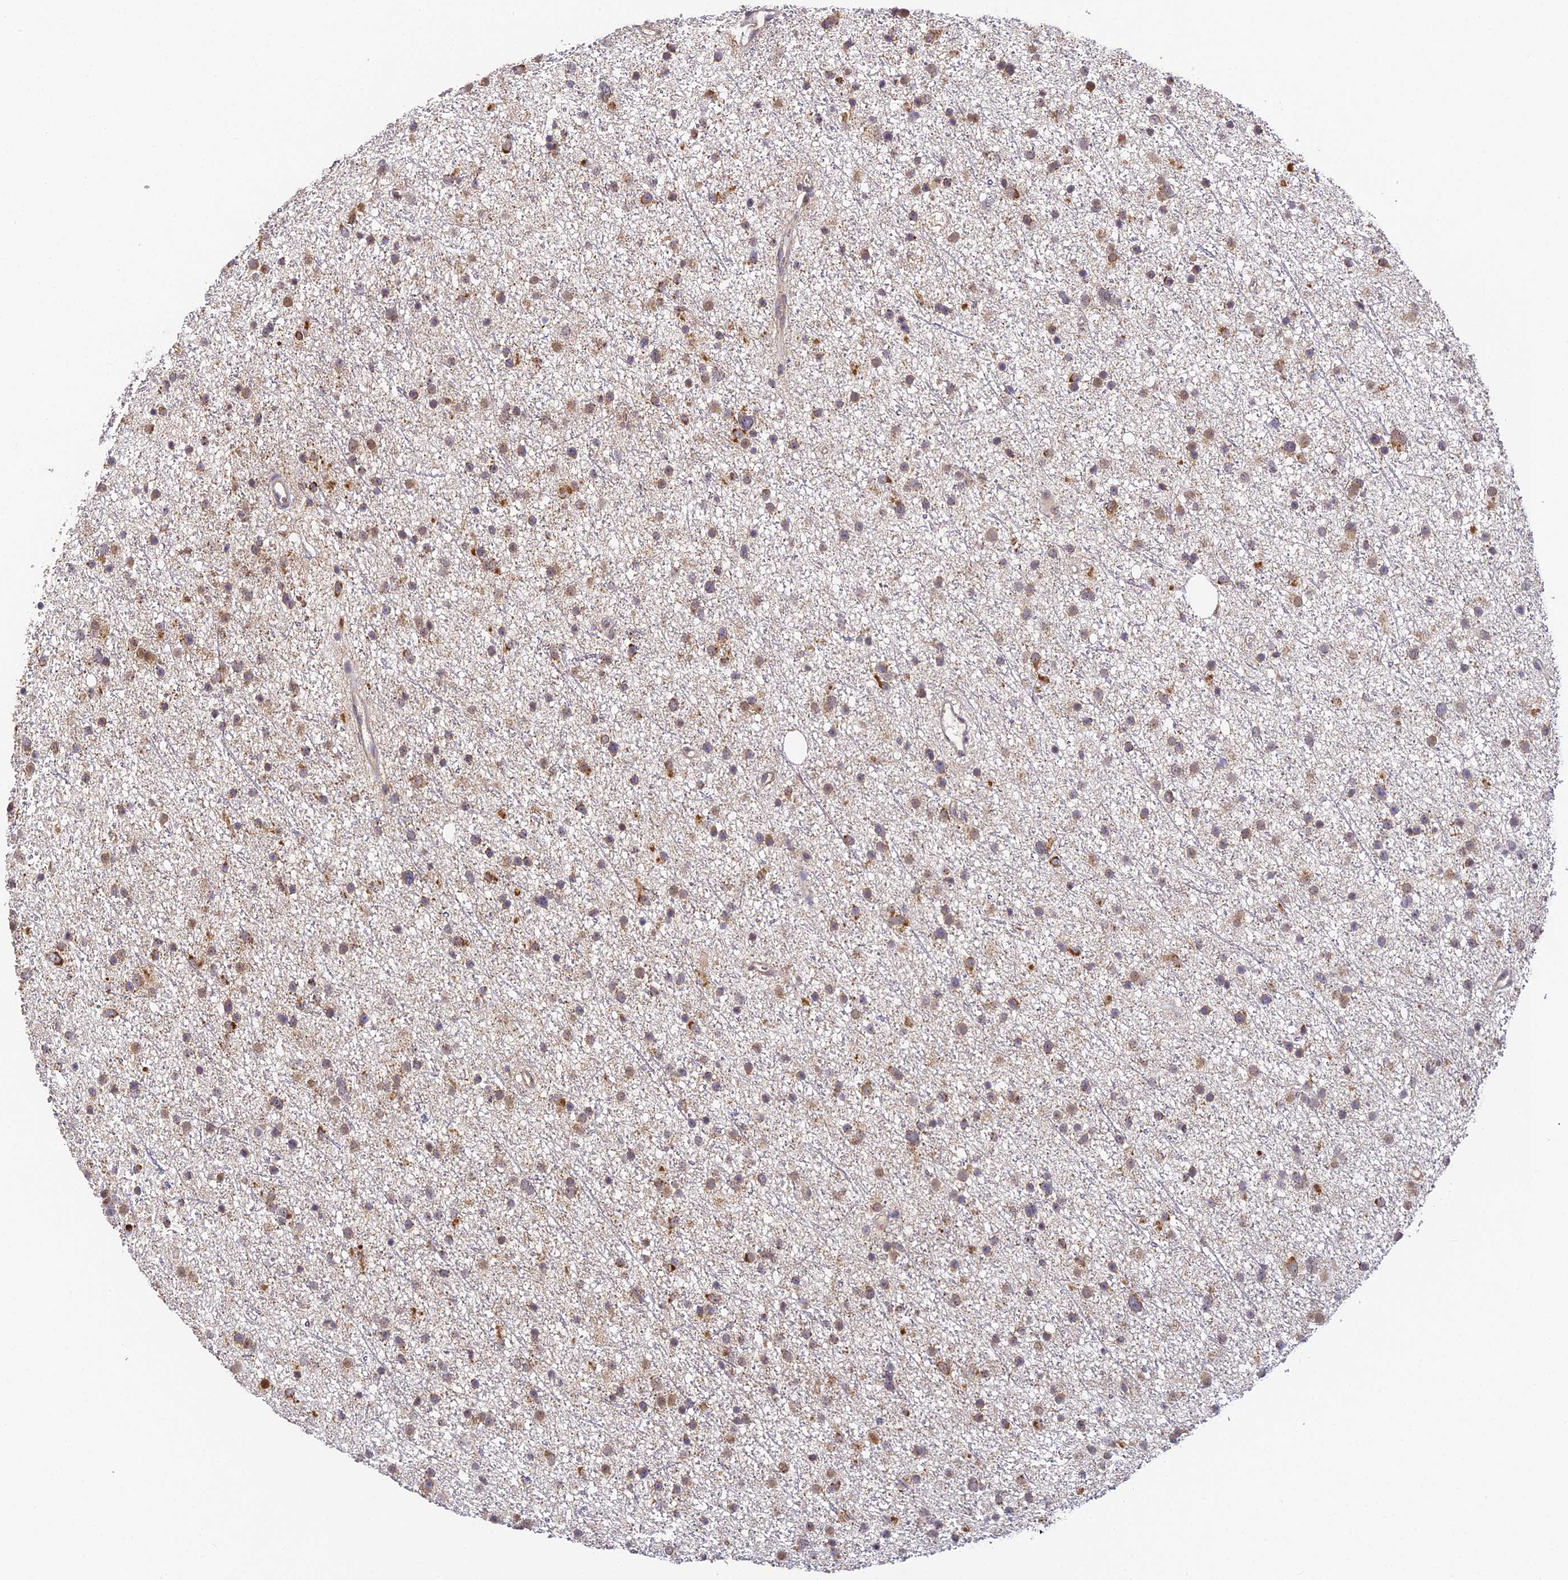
{"staining": {"intensity": "moderate", "quantity": ">75%", "location": "cytoplasmic/membranous"}, "tissue": "glioma", "cell_type": "Tumor cells", "image_type": "cancer", "snomed": [{"axis": "morphology", "description": "Glioma, malignant, Low grade"}, {"axis": "topography", "description": "Cerebral cortex"}], "caption": "Moderate cytoplasmic/membranous protein positivity is present in approximately >75% of tumor cells in glioma.", "gene": "DNAAF10", "patient": {"sex": "female", "age": 39}}